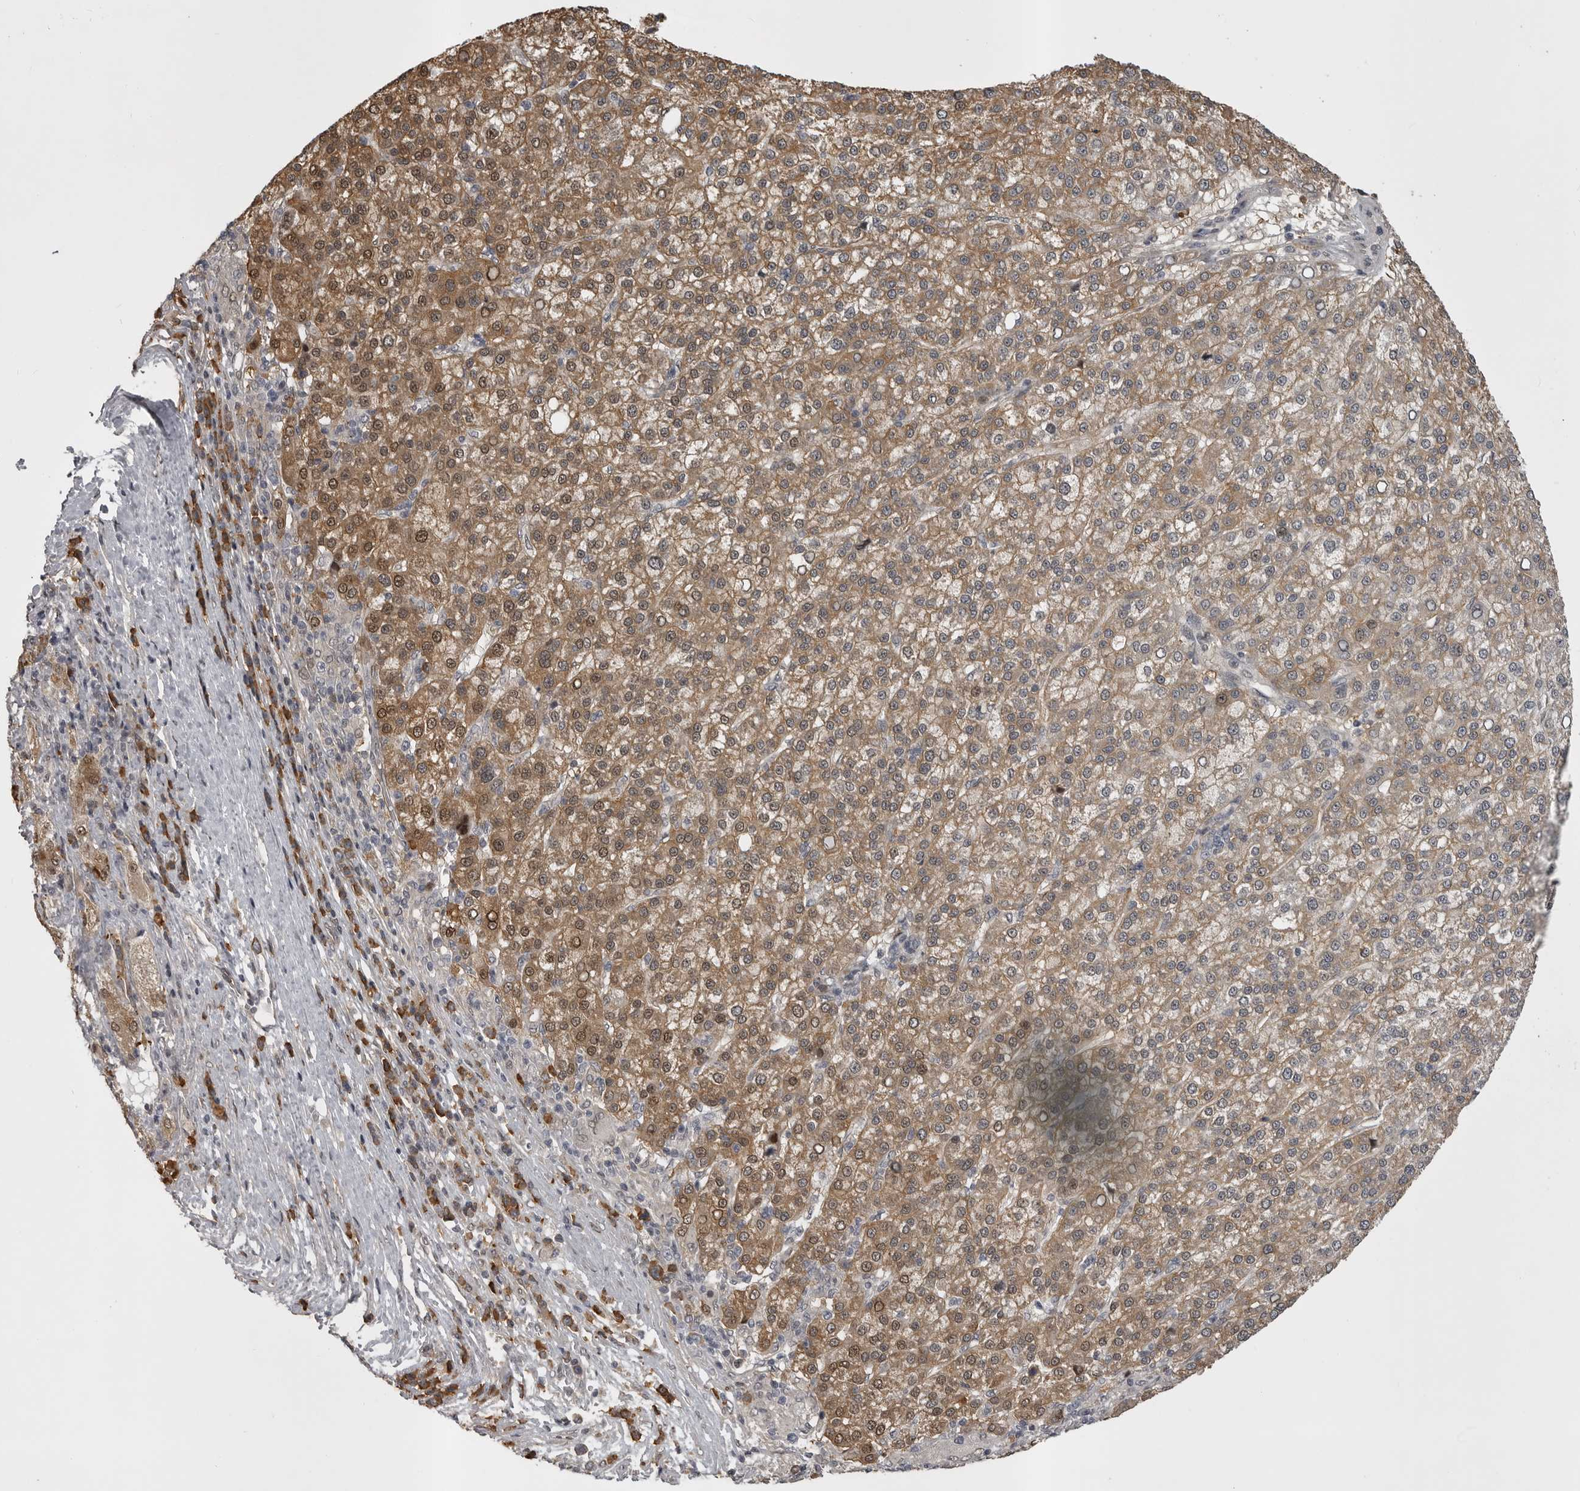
{"staining": {"intensity": "moderate", "quantity": ">75%", "location": "cytoplasmic/membranous,nuclear"}, "tissue": "liver cancer", "cell_type": "Tumor cells", "image_type": "cancer", "snomed": [{"axis": "morphology", "description": "Carcinoma, Hepatocellular, NOS"}, {"axis": "topography", "description": "Liver"}], "caption": "A high-resolution histopathology image shows immunohistochemistry (IHC) staining of liver hepatocellular carcinoma, which shows moderate cytoplasmic/membranous and nuclear staining in about >75% of tumor cells.", "gene": "SNX16", "patient": {"sex": "female", "age": 58}}